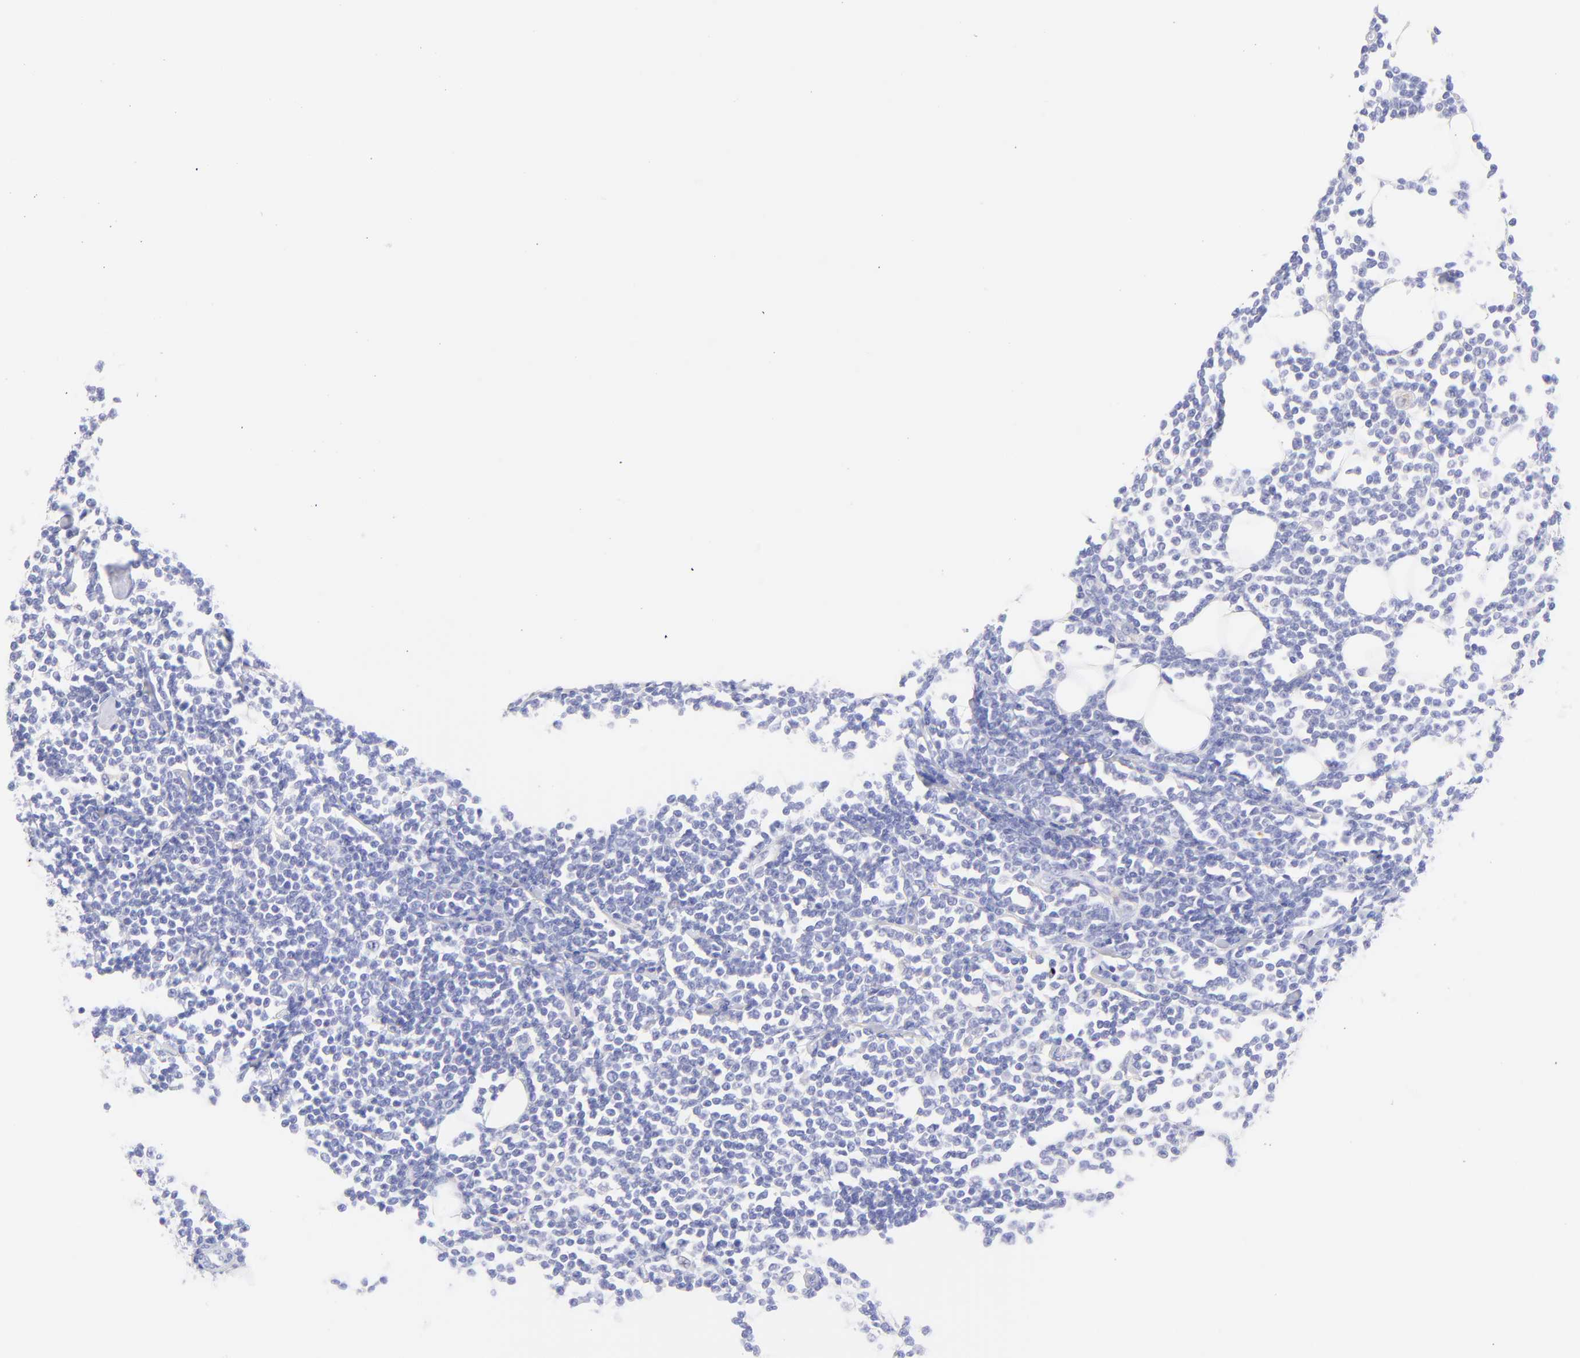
{"staining": {"intensity": "negative", "quantity": "none", "location": "none"}, "tissue": "lymphoma", "cell_type": "Tumor cells", "image_type": "cancer", "snomed": [{"axis": "morphology", "description": "Malignant lymphoma, non-Hodgkin's type, Low grade"}, {"axis": "topography", "description": "Soft tissue"}], "caption": "The IHC micrograph has no significant expression in tumor cells of low-grade malignant lymphoma, non-Hodgkin's type tissue.", "gene": "FRMPD3", "patient": {"sex": "male", "age": 92}}